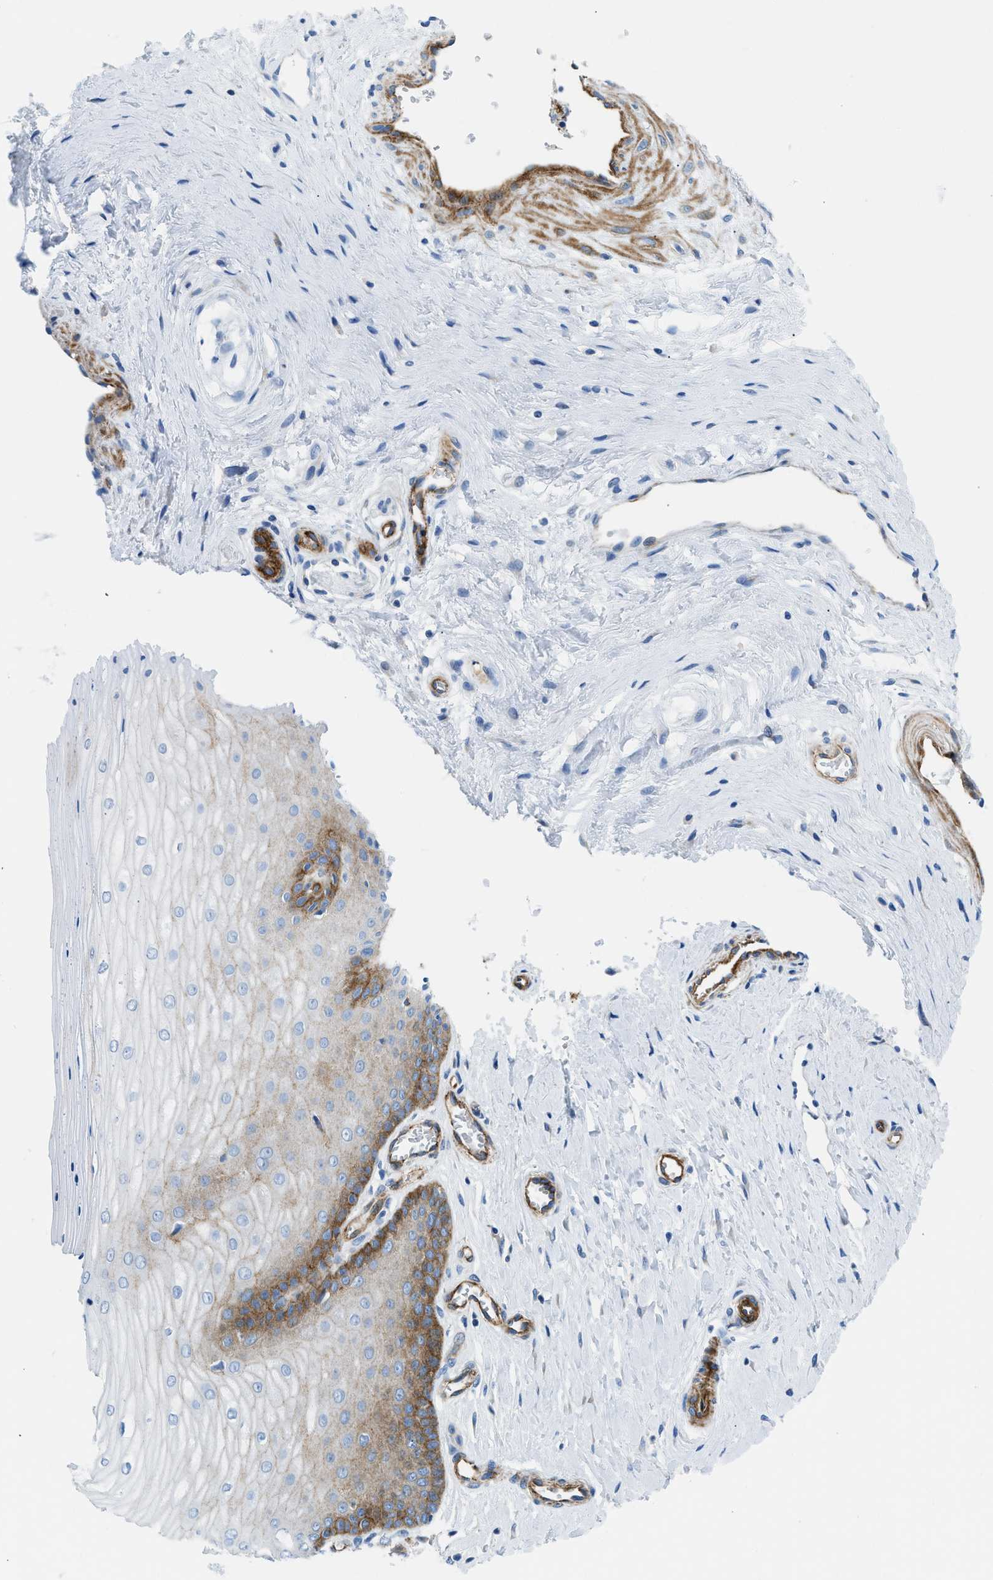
{"staining": {"intensity": "moderate", "quantity": "<25%", "location": "cytoplasmic/membranous"}, "tissue": "cervix", "cell_type": "Squamous epithelial cells", "image_type": "normal", "snomed": [{"axis": "morphology", "description": "Normal tissue, NOS"}, {"axis": "topography", "description": "Cervix"}], "caption": "IHC histopathology image of normal human cervix stained for a protein (brown), which reveals low levels of moderate cytoplasmic/membranous staining in about <25% of squamous epithelial cells.", "gene": "CUTA", "patient": {"sex": "female", "age": 55}}